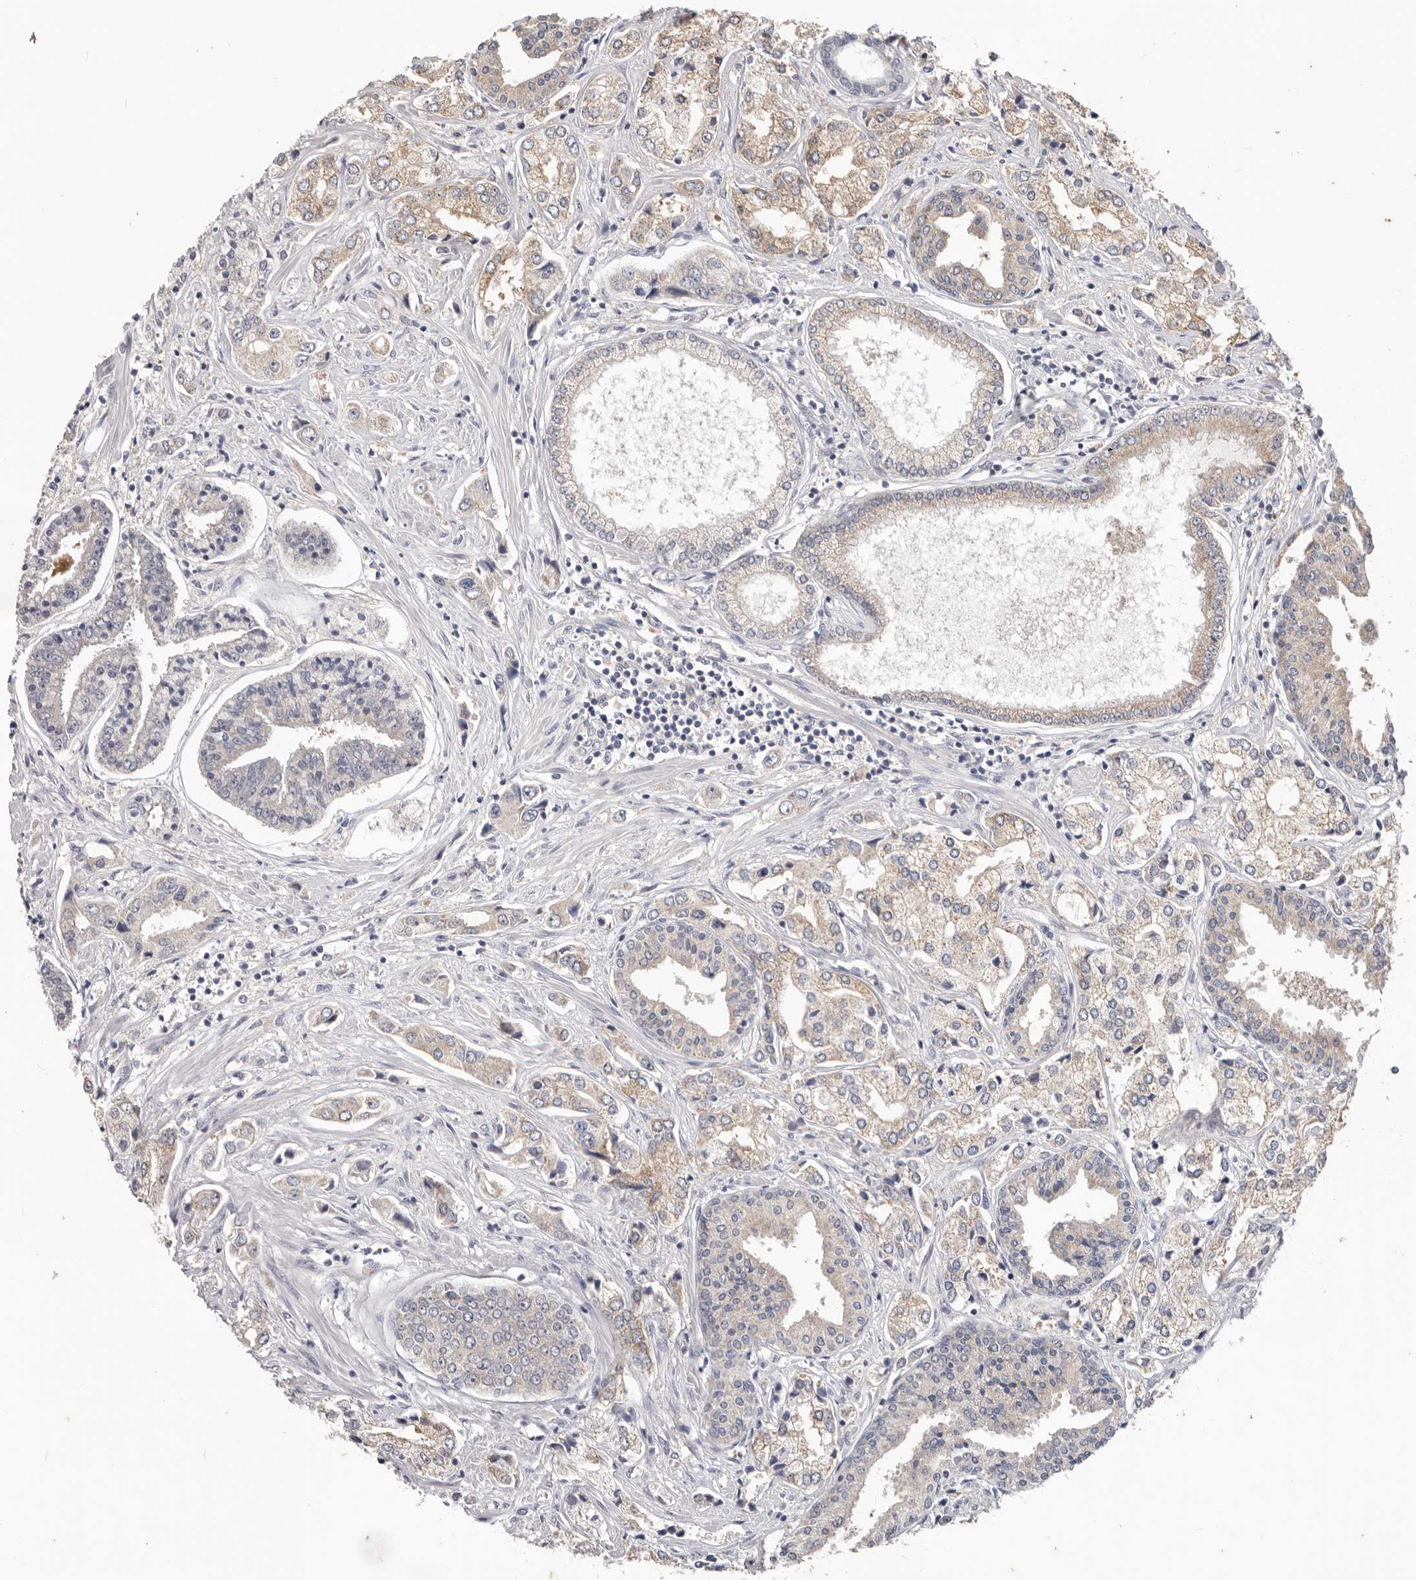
{"staining": {"intensity": "weak", "quantity": "25%-75%", "location": "cytoplasmic/membranous"}, "tissue": "prostate cancer", "cell_type": "Tumor cells", "image_type": "cancer", "snomed": [{"axis": "morphology", "description": "Adenocarcinoma, High grade"}, {"axis": "topography", "description": "Prostate"}], "caption": "Immunohistochemistry image of neoplastic tissue: prostate cancer (high-grade adenocarcinoma) stained using immunohistochemistry exhibits low levels of weak protein expression localized specifically in the cytoplasmic/membranous of tumor cells, appearing as a cytoplasmic/membranous brown color.", "gene": "WDR77", "patient": {"sex": "male", "age": 66}}